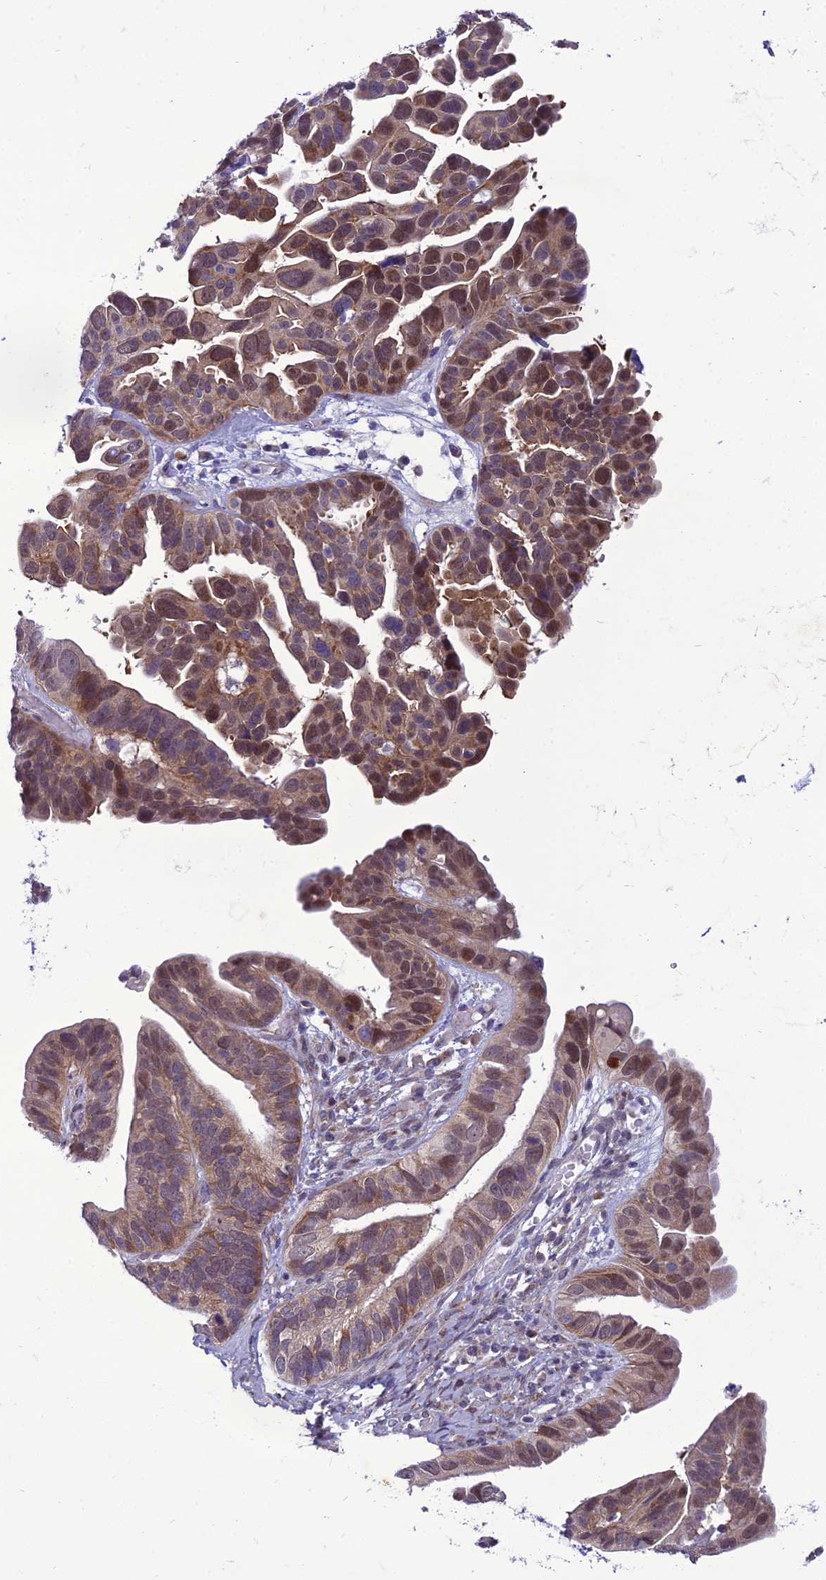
{"staining": {"intensity": "moderate", "quantity": ">75%", "location": "cytoplasmic/membranous,nuclear"}, "tissue": "ovarian cancer", "cell_type": "Tumor cells", "image_type": "cancer", "snomed": [{"axis": "morphology", "description": "Cystadenocarcinoma, serous, NOS"}, {"axis": "topography", "description": "Ovary"}], "caption": "DAB (3,3'-diaminobenzidine) immunohistochemical staining of ovarian cancer reveals moderate cytoplasmic/membranous and nuclear protein expression in approximately >75% of tumor cells.", "gene": "GAB4", "patient": {"sex": "female", "age": 56}}